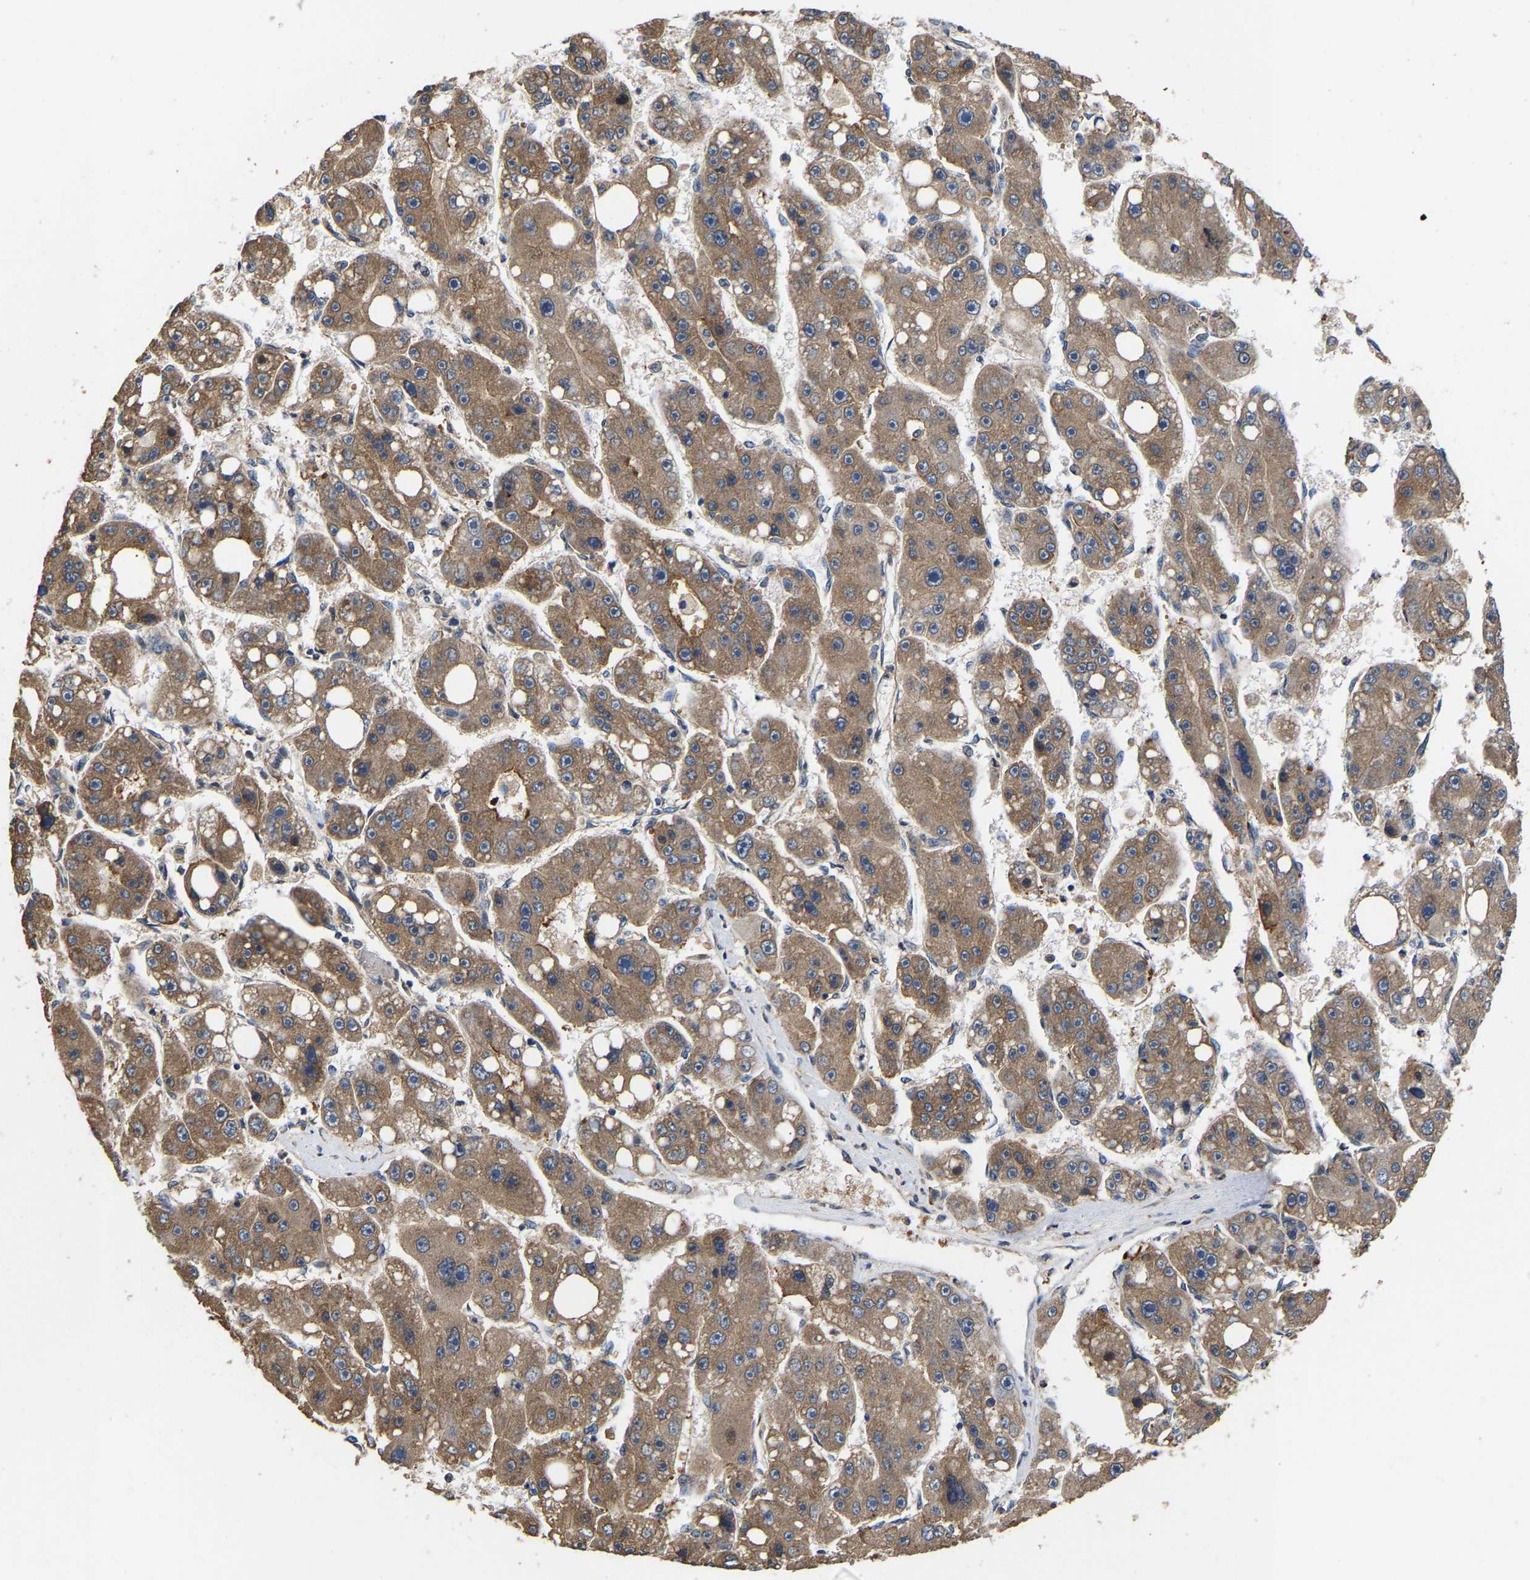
{"staining": {"intensity": "moderate", "quantity": ">75%", "location": "cytoplasmic/membranous"}, "tissue": "liver cancer", "cell_type": "Tumor cells", "image_type": "cancer", "snomed": [{"axis": "morphology", "description": "Carcinoma, Hepatocellular, NOS"}, {"axis": "topography", "description": "Liver"}], "caption": "Liver cancer was stained to show a protein in brown. There is medium levels of moderate cytoplasmic/membranous positivity in about >75% of tumor cells.", "gene": "AIMP2", "patient": {"sex": "female", "age": 61}}